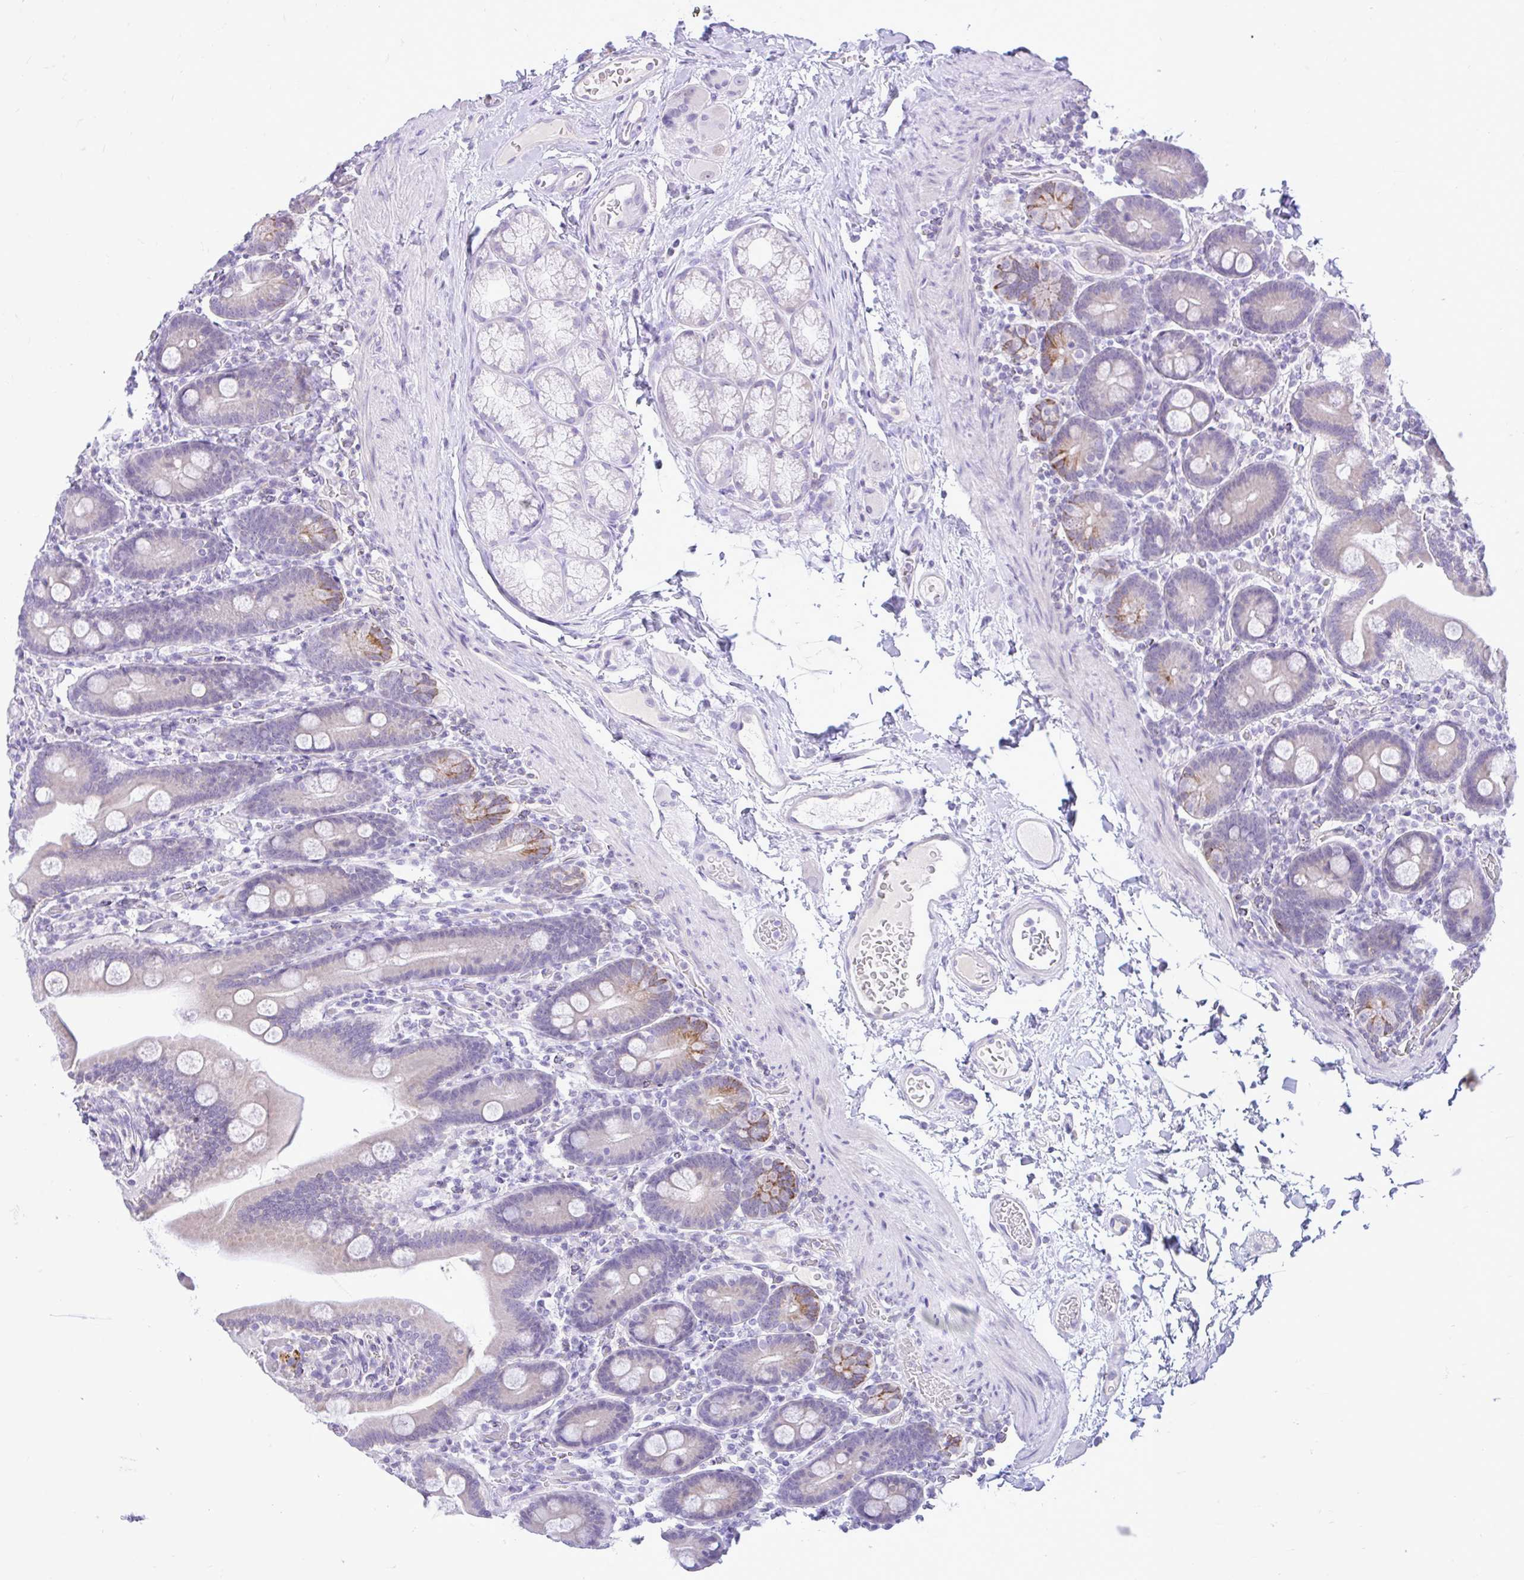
{"staining": {"intensity": "weak", "quantity": "<25%", "location": "cytoplasmic/membranous"}, "tissue": "duodenum", "cell_type": "Glandular cells", "image_type": "normal", "snomed": [{"axis": "morphology", "description": "Normal tissue, NOS"}, {"axis": "topography", "description": "Duodenum"}], "caption": "Immunohistochemical staining of unremarkable human duodenum displays no significant expression in glandular cells. (DAB (3,3'-diaminobenzidine) immunohistochemistry visualized using brightfield microscopy, high magnification).", "gene": "ZNF101", "patient": {"sex": "male", "age": 55}}